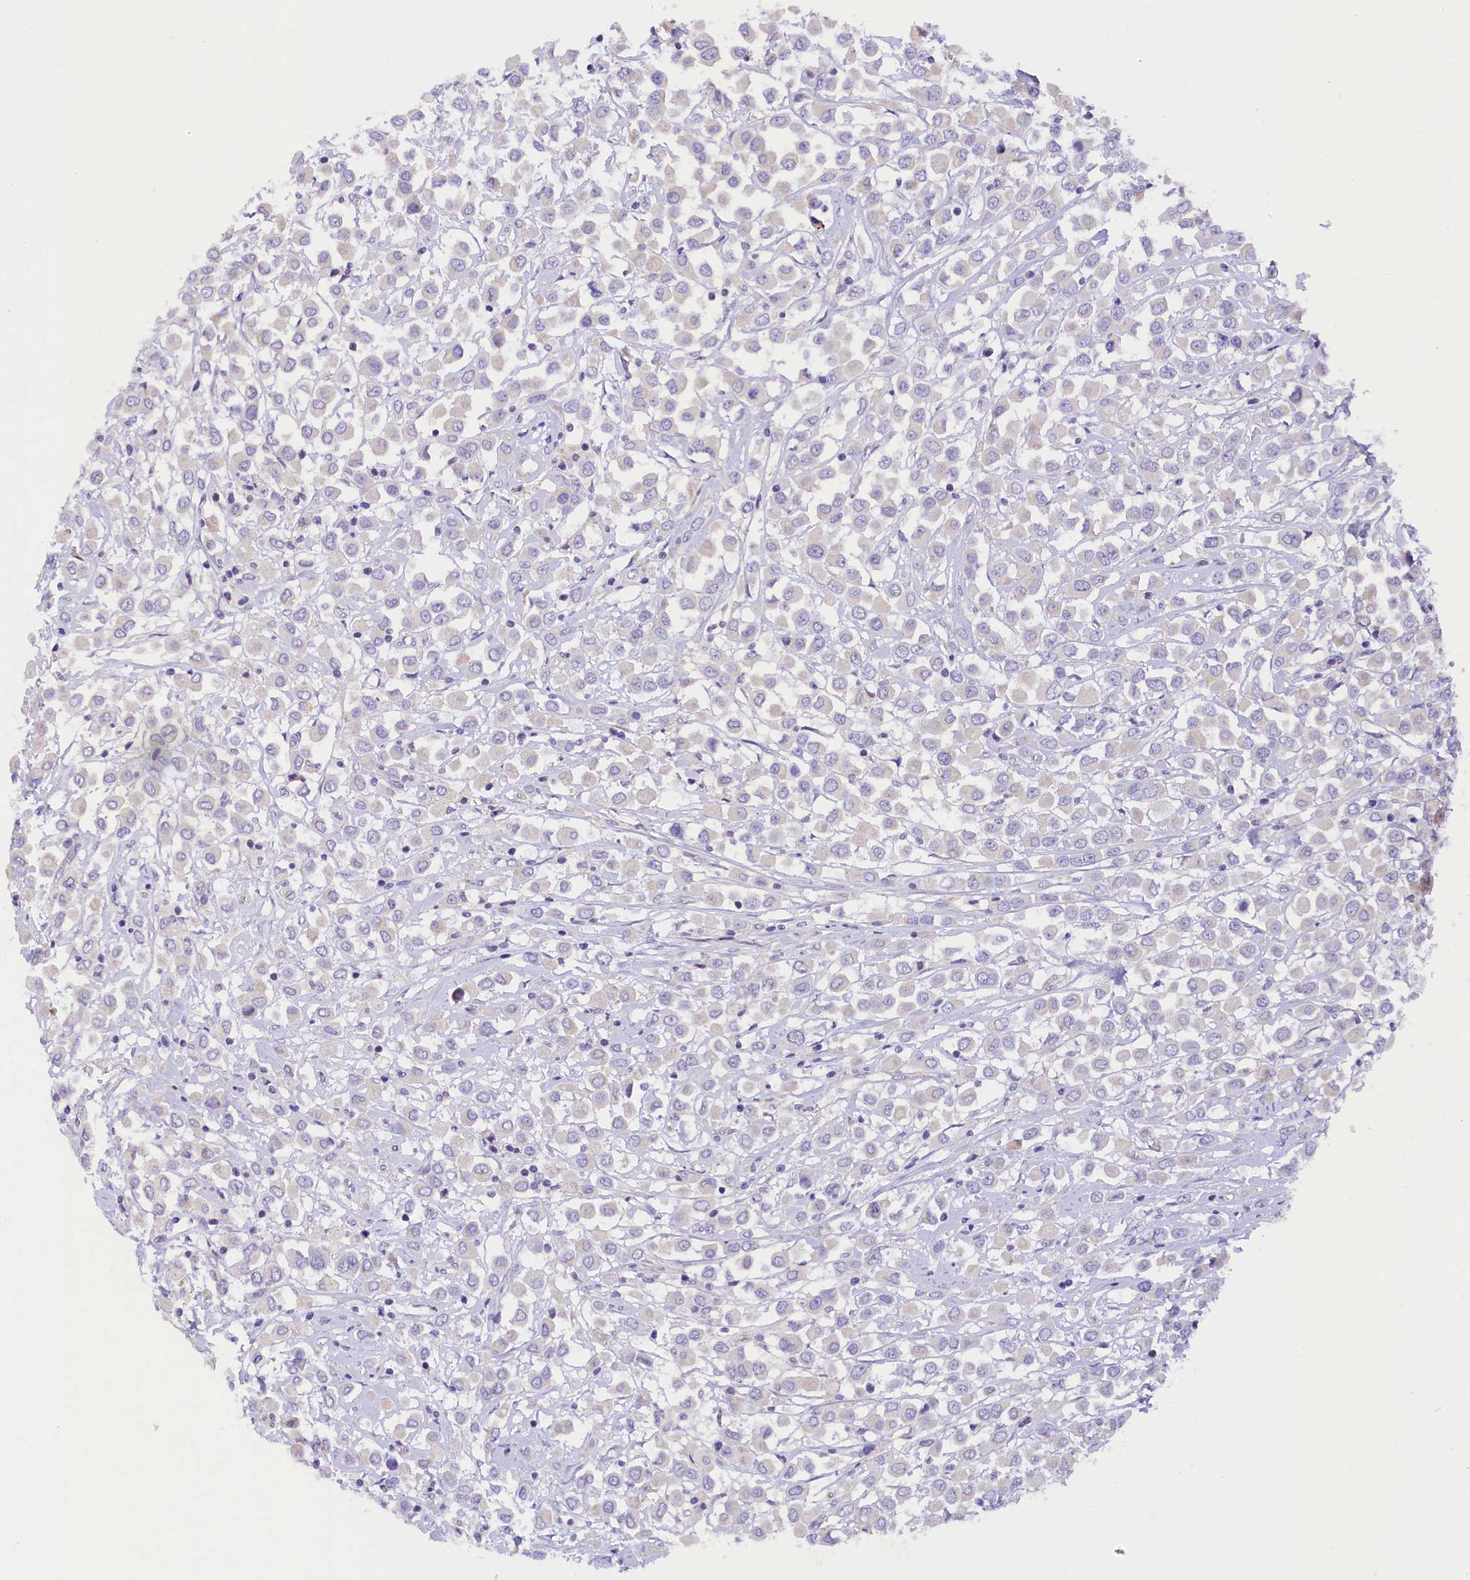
{"staining": {"intensity": "negative", "quantity": "none", "location": "none"}, "tissue": "breast cancer", "cell_type": "Tumor cells", "image_type": "cancer", "snomed": [{"axis": "morphology", "description": "Duct carcinoma"}, {"axis": "topography", "description": "Breast"}], "caption": "High magnification brightfield microscopy of breast cancer (invasive ductal carcinoma) stained with DAB (3,3'-diaminobenzidine) (brown) and counterstained with hematoxylin (blue): tumor cells show no significant staining.", "gene": "COL6A5", "patient": {"sex": "female", "age": 61}}